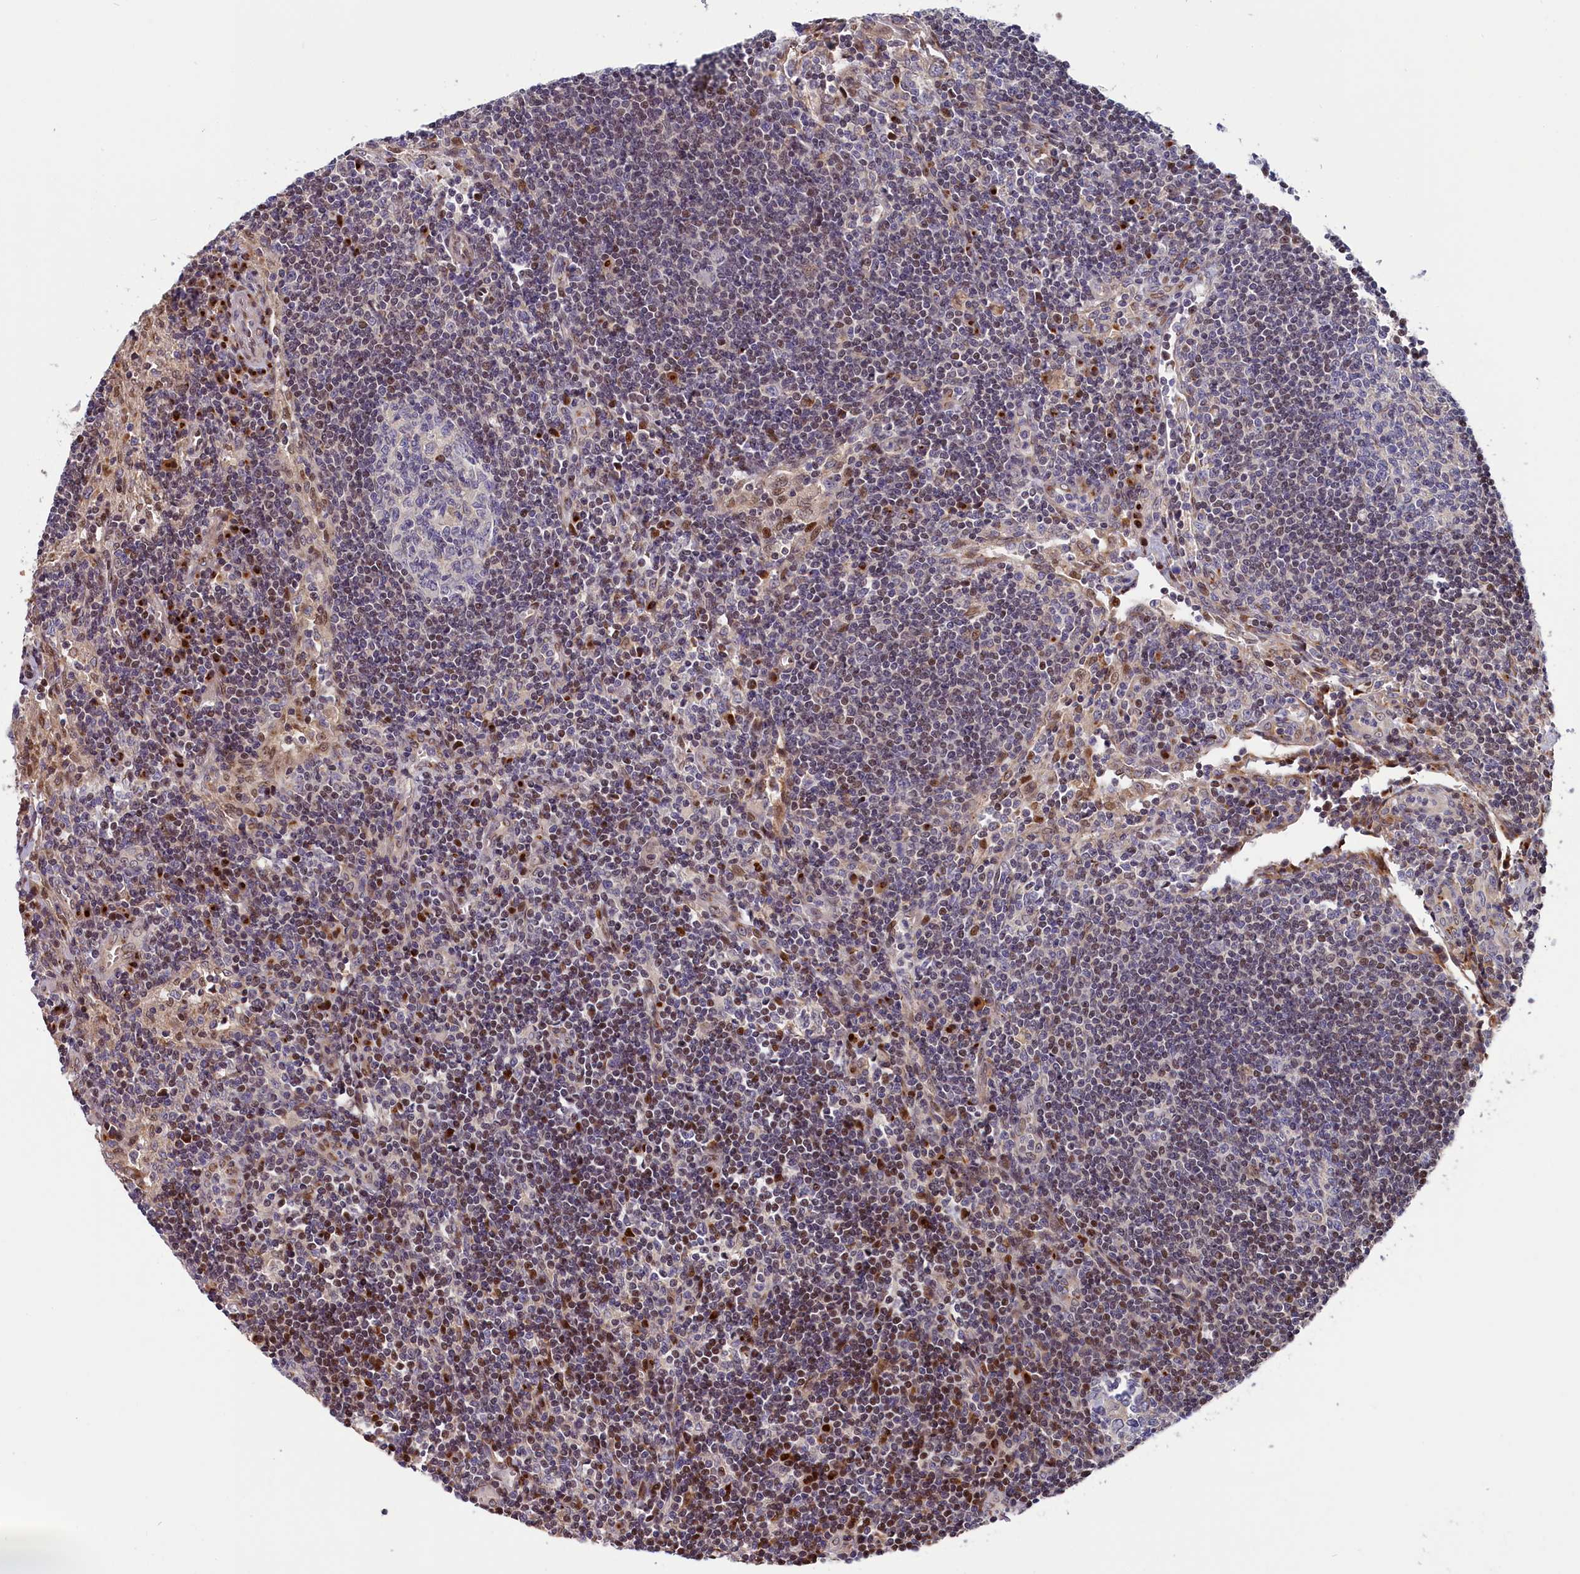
{"staining": {"intensity": "weak", "quantity": "<25%", "location": "nuclear"}, "tissue": "lymph node", "cell_type": "Germinal center cells", "image_type": "normal", "snomed": [{"axis": "morphology", "description": "Normal tissue, NOS"}, {"axis": "topography", "description": "Lymph node"}], "caption": "High magnification brightfield microscopy of unremarkable lymph node stained with DAB (3,3'-diaminobenzidine) (brown) and counterstained with hematoxylin (blue): germinal center cells show no significant positivity. (DAB immunohistochemistry (IHC) with hematoxylin counter stain).", "gene": "CHST12", "patient": {"sex": "female", "age": 73}}